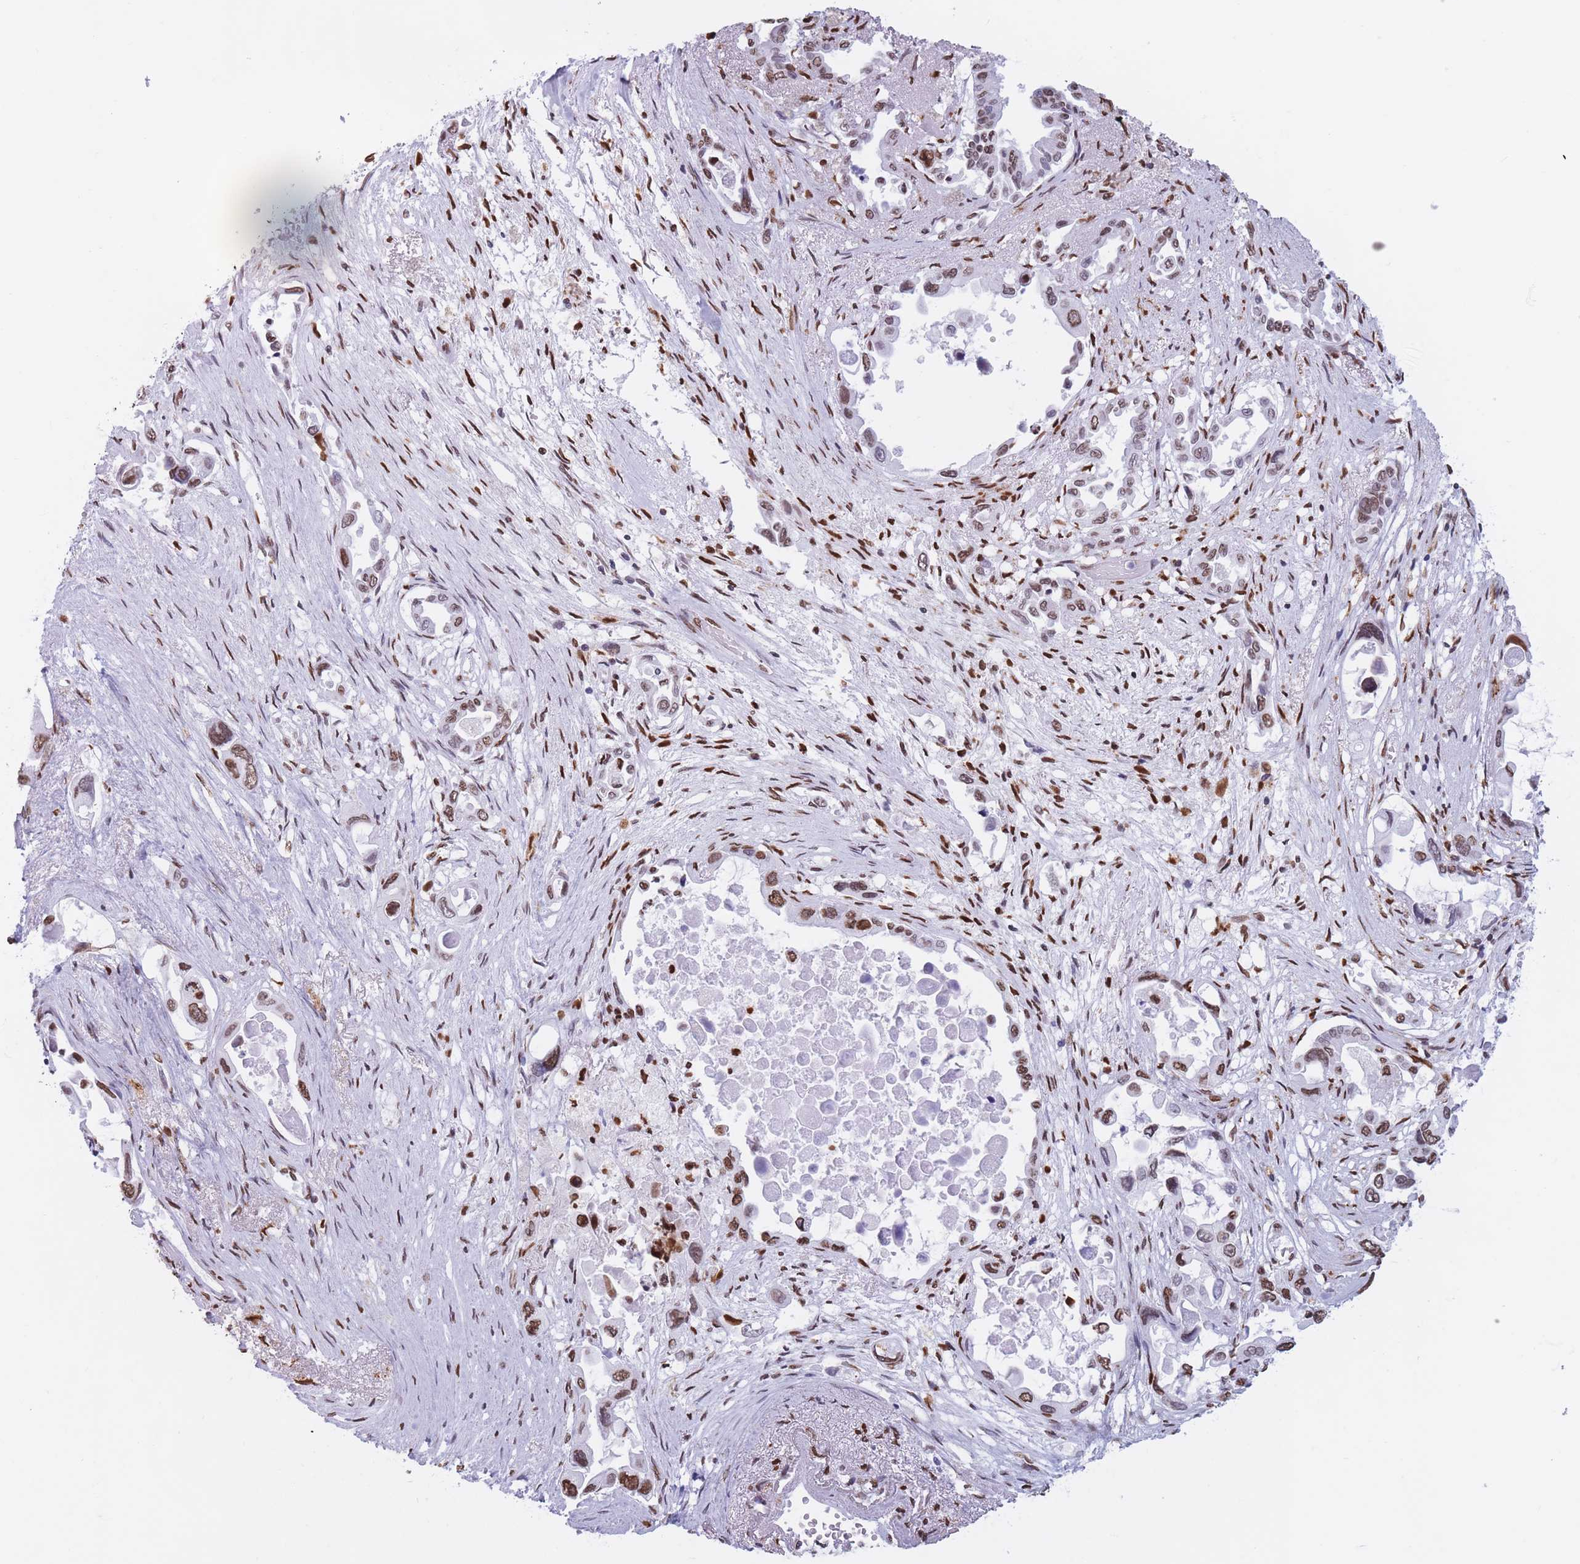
{"staining": {"intensity": "moderate", "quantity": ">75%", "location": "nuclear"}, "tissue": "pancreatic cancer", "cell_type": "Tumor cells", "image_type": "cancer", "snomed": [{"axis": "morphology", "description": "Adenocarcinoma, NOS"}, {"axis": "topography", "description": "Pancreas"}], "caption": "Immunohistochemistry (DAB) staining of pancreatic cancer (adenocarcinoma) reveals moderate nuclear protein positivity in approximately >75% of tumor cells. (brown staining indicates protein expression, while blue staining denotes nuclei).", "gene": "RYK", "patient": {"sex": "male", "age": 92}}